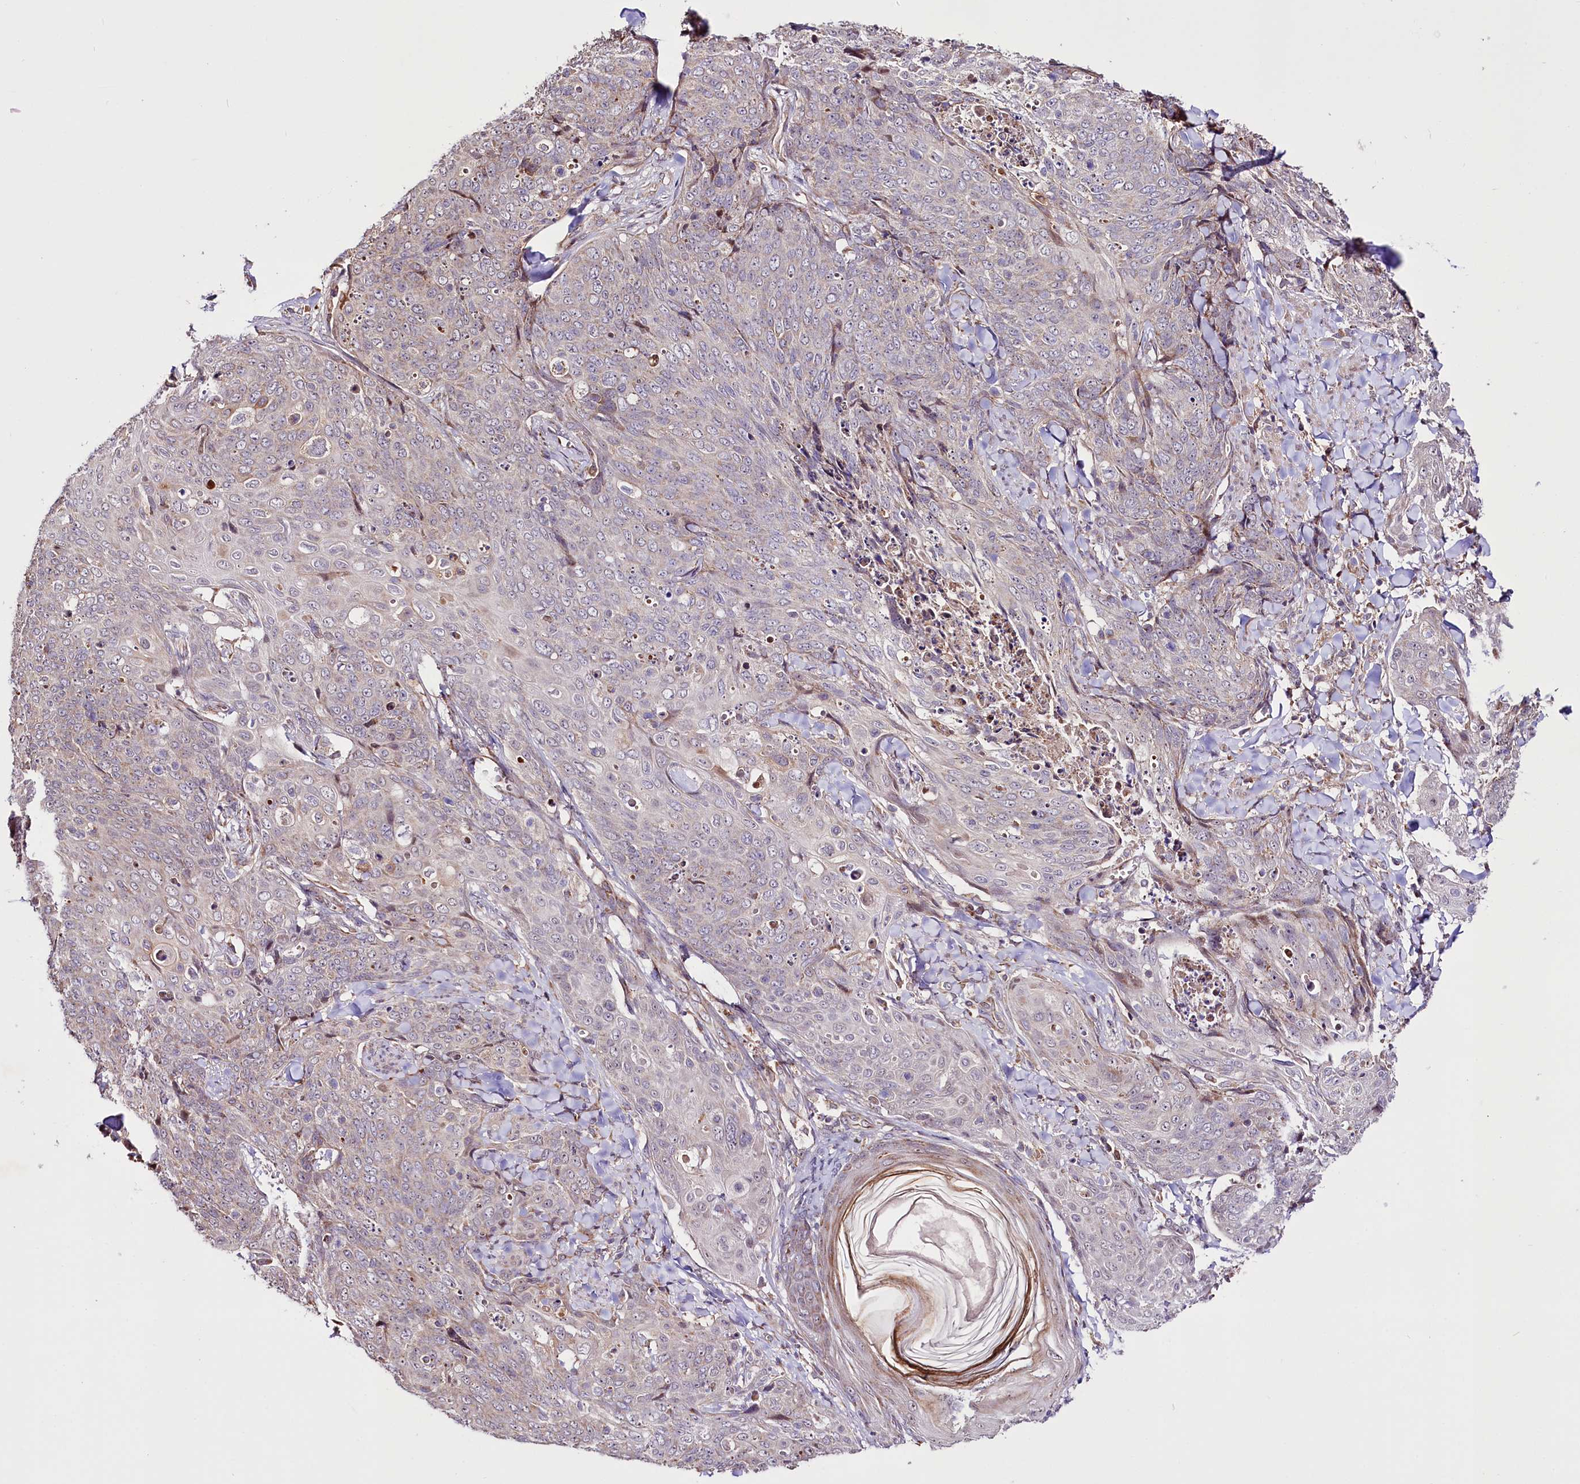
{"staining": {"intensity": "negative", "quantity": "none", "location": "none"}, "tissue": "skin cancer", "cell_type": "Tumor cells", "image_type": "cancer", "snomed": [{"axis": "morphology", "description": "Squamous cell carcinoma, NOS"}, {"axis": "topography", "description": "Skin"}, {"axis": "topography", "description": "Vulva"}], "caption": "Immunohistochemical staining of skin cancer (squamous cell carcinoma) reveals no significant staining in tumor cells.", "gene": "ST7", "patient": {"sex": "female", "age": 85}}